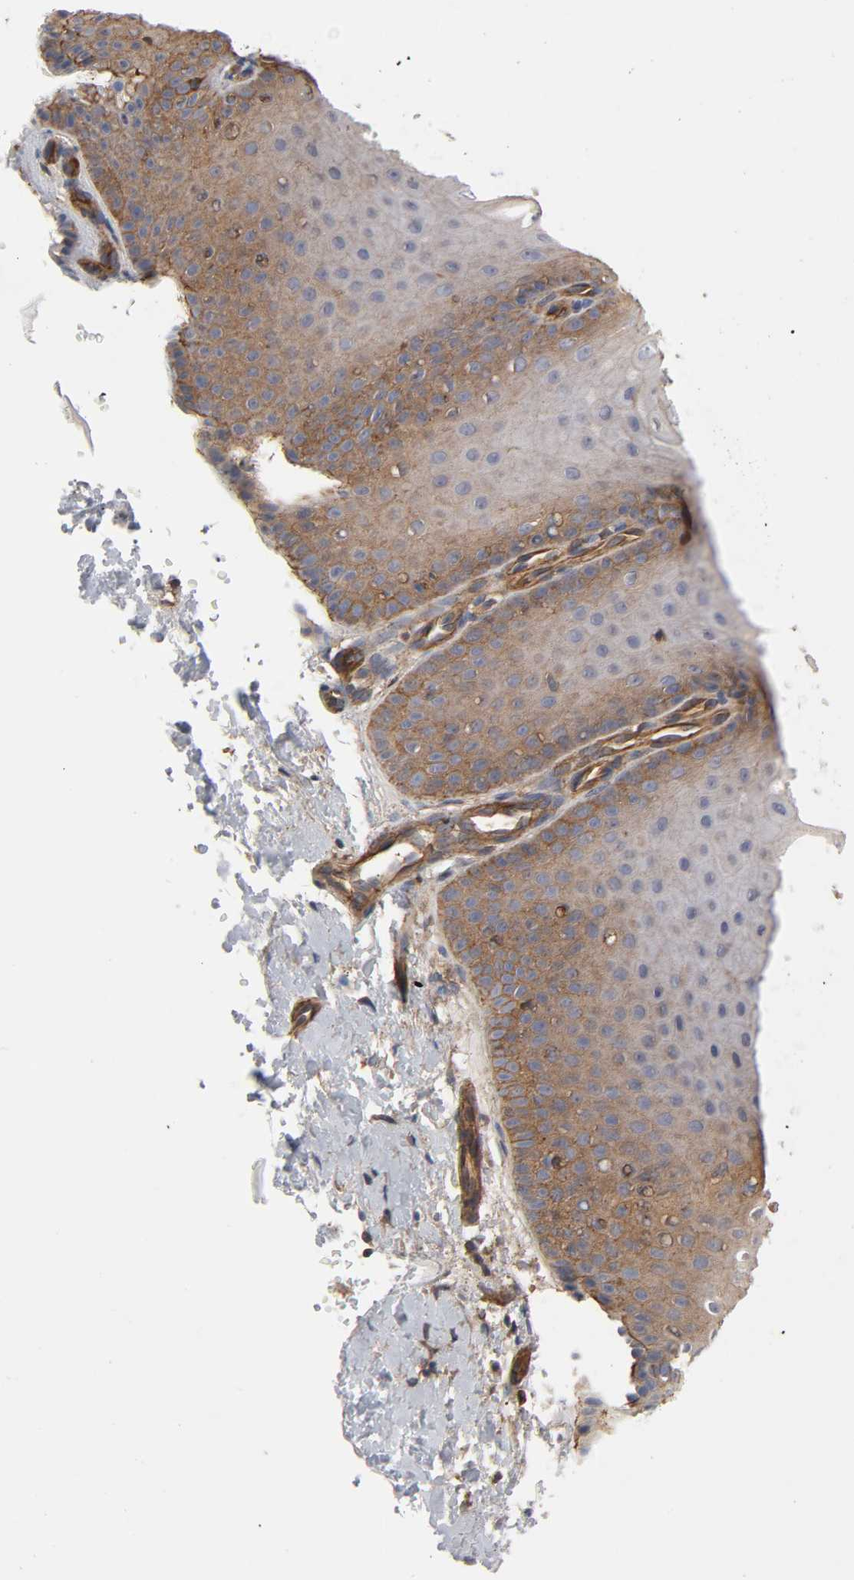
{"staining": {"intensity": "strong", "quantity": ">75%", "location": "cytoplasmic/membranous"}, "tissue": "cervix", "cell_type": "Glandular cells", "image_type": "normal", "snomed": [{"axis": "morphology", "description": "Normal tissue, NOS"}, {"axis": "topography", "description": "Cervix"}], "caption": "Immunohistochemistry (DAB) staining of unremarkable cervix exhibits strong cytoplasmic/membranous protein positivity in about >75% of glandular cells. (DAB IHC, brown staining for protein, blue staining for nuclei).", "gene": "LAMTOR2", "patient": {"sex": "female", "age": 55}}